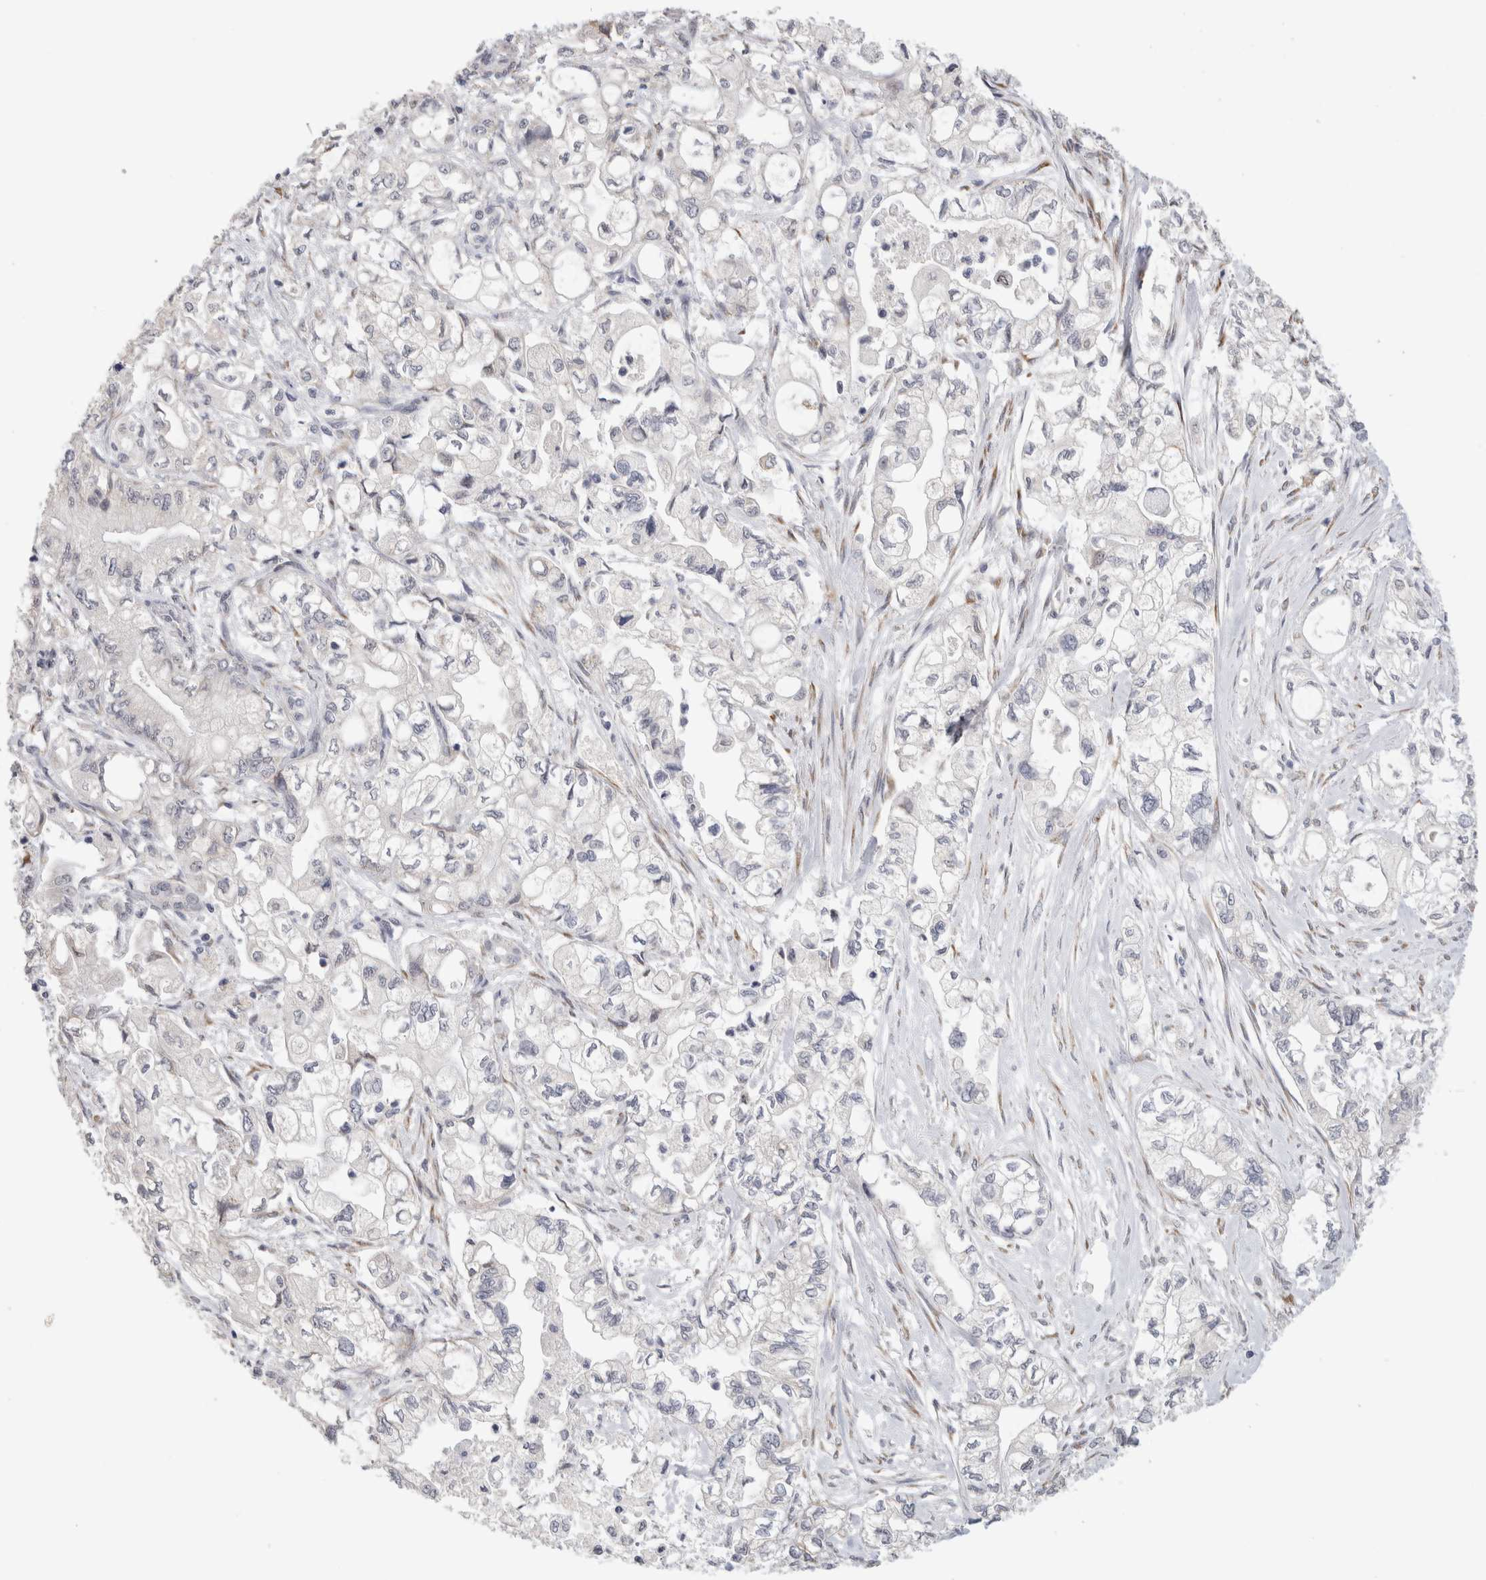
{"staining": {"intensity": "negative", "quantity": "none", "location": "none"}, "tissue": "pancreatic cancer", "cell_type": "Tumor cells", "image_type": "cancer", "snomed": [{"axis": "morphology", "description": "Adenocarcinoma, NOS"}, {"axis": "topography", "description": "Pancreas"}], "caption": "A high-resolution histopathology image shows IHC staining of pancreatic cancer (adenocarcinoma), which exhibits no significant staining in tumor cells.", "gene": "HDLBP", "patient": {"sex": "male", "age": 79}}